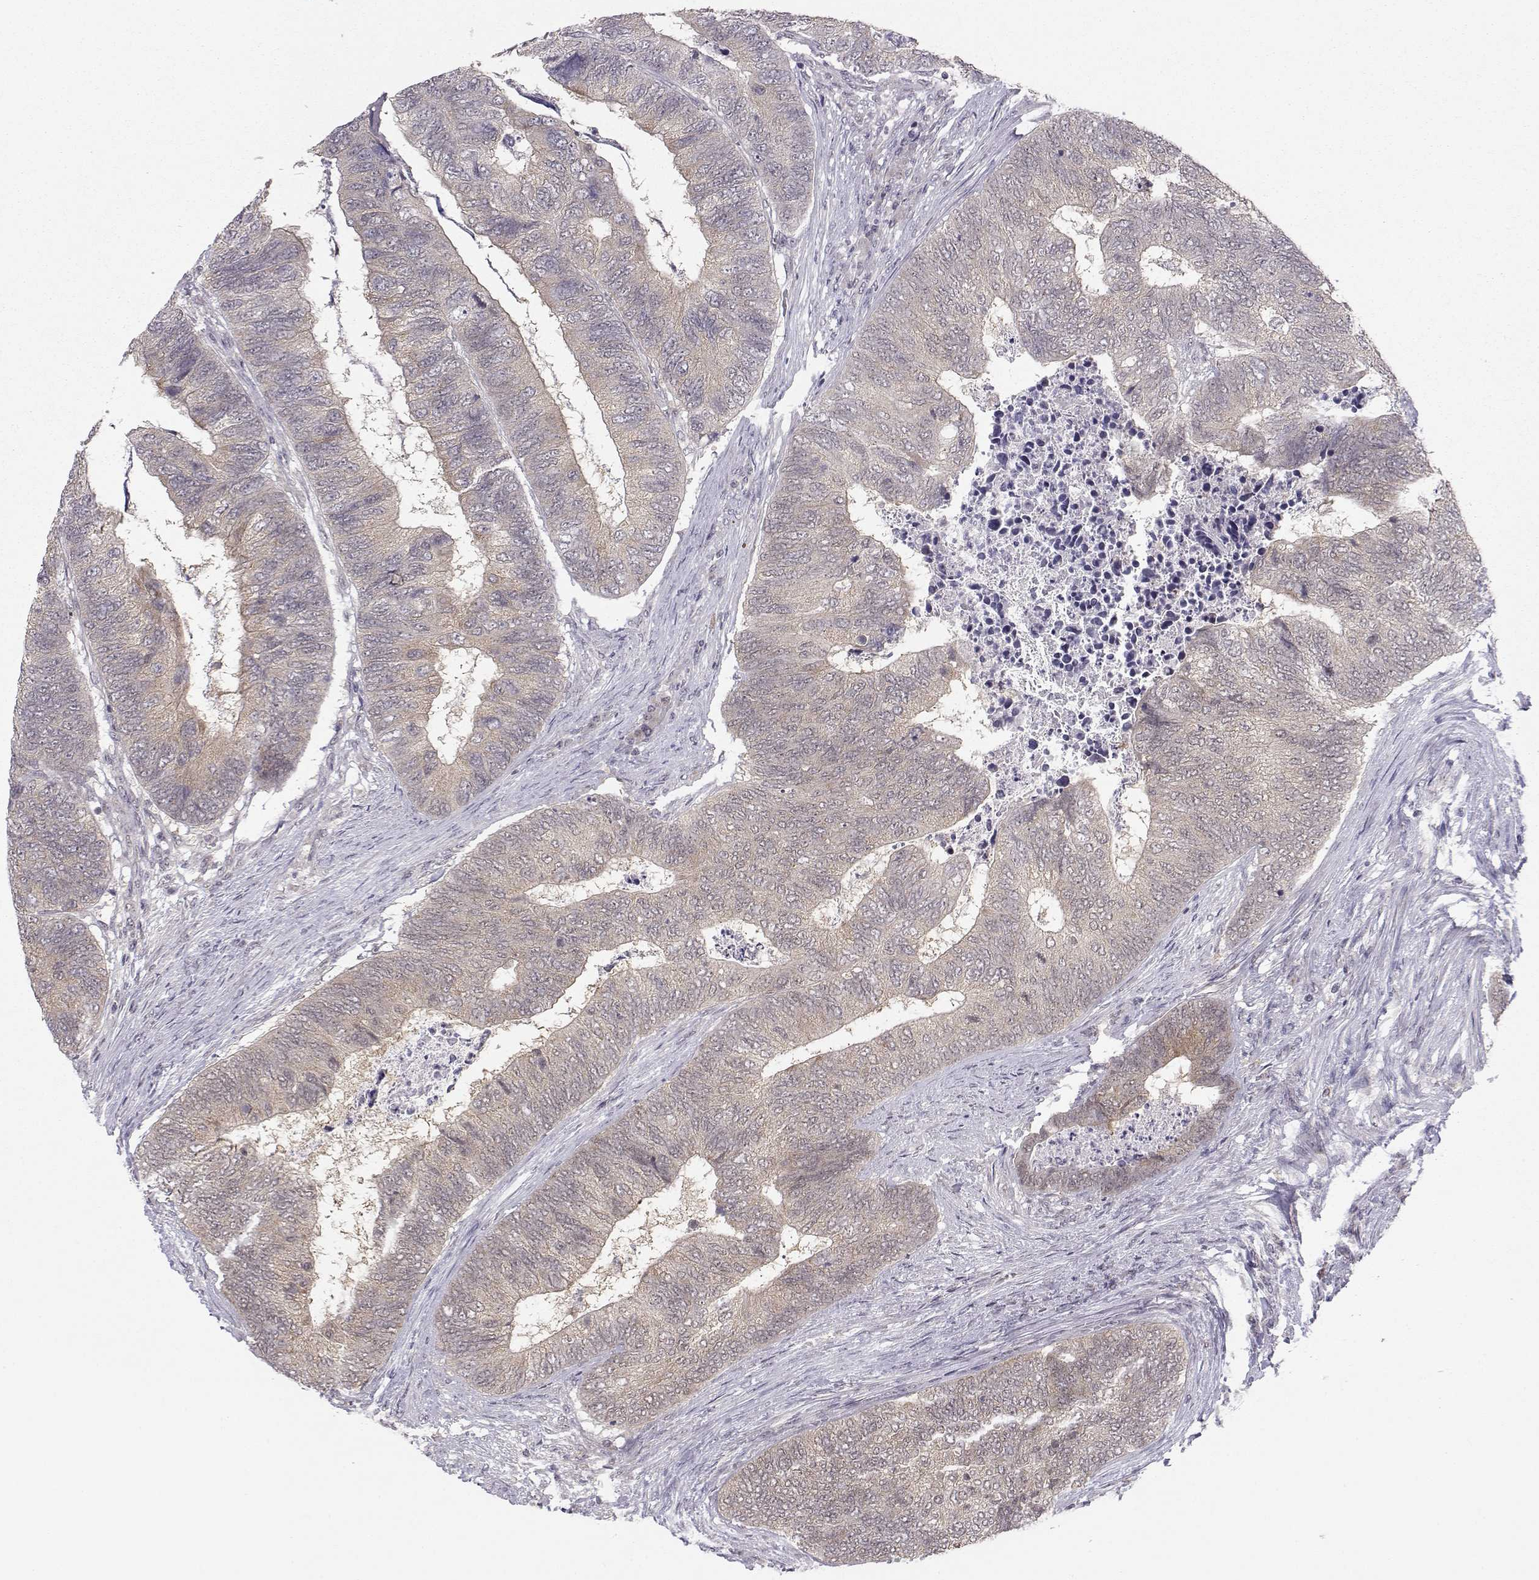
{"staining": {"intensity": "weak", "quantity": "25%-75%", "location": "cytoplasmic/membranous"}, "tissue": "colorectal cancer", "cell_type": "Tumor cells", "image_type": "cancer", "snomed": [{"axis": "morphology", "description": "Adenocarcinoma, NOS"}, {"axis": "topography", "description": "Colon"}], "caption": "The photomicrograph demonstrates a brown stain indicating the presence of a protein in the cytoplasmic/membranous of tumor cells in adenocarcinoma (colorectal). Using DAB (brown) and hematoxylin (blue) stains, captured at high magnification using brightfield microscopy.", "gene": "KIF13B", "patient": {"sex": "female", "age": 67}}